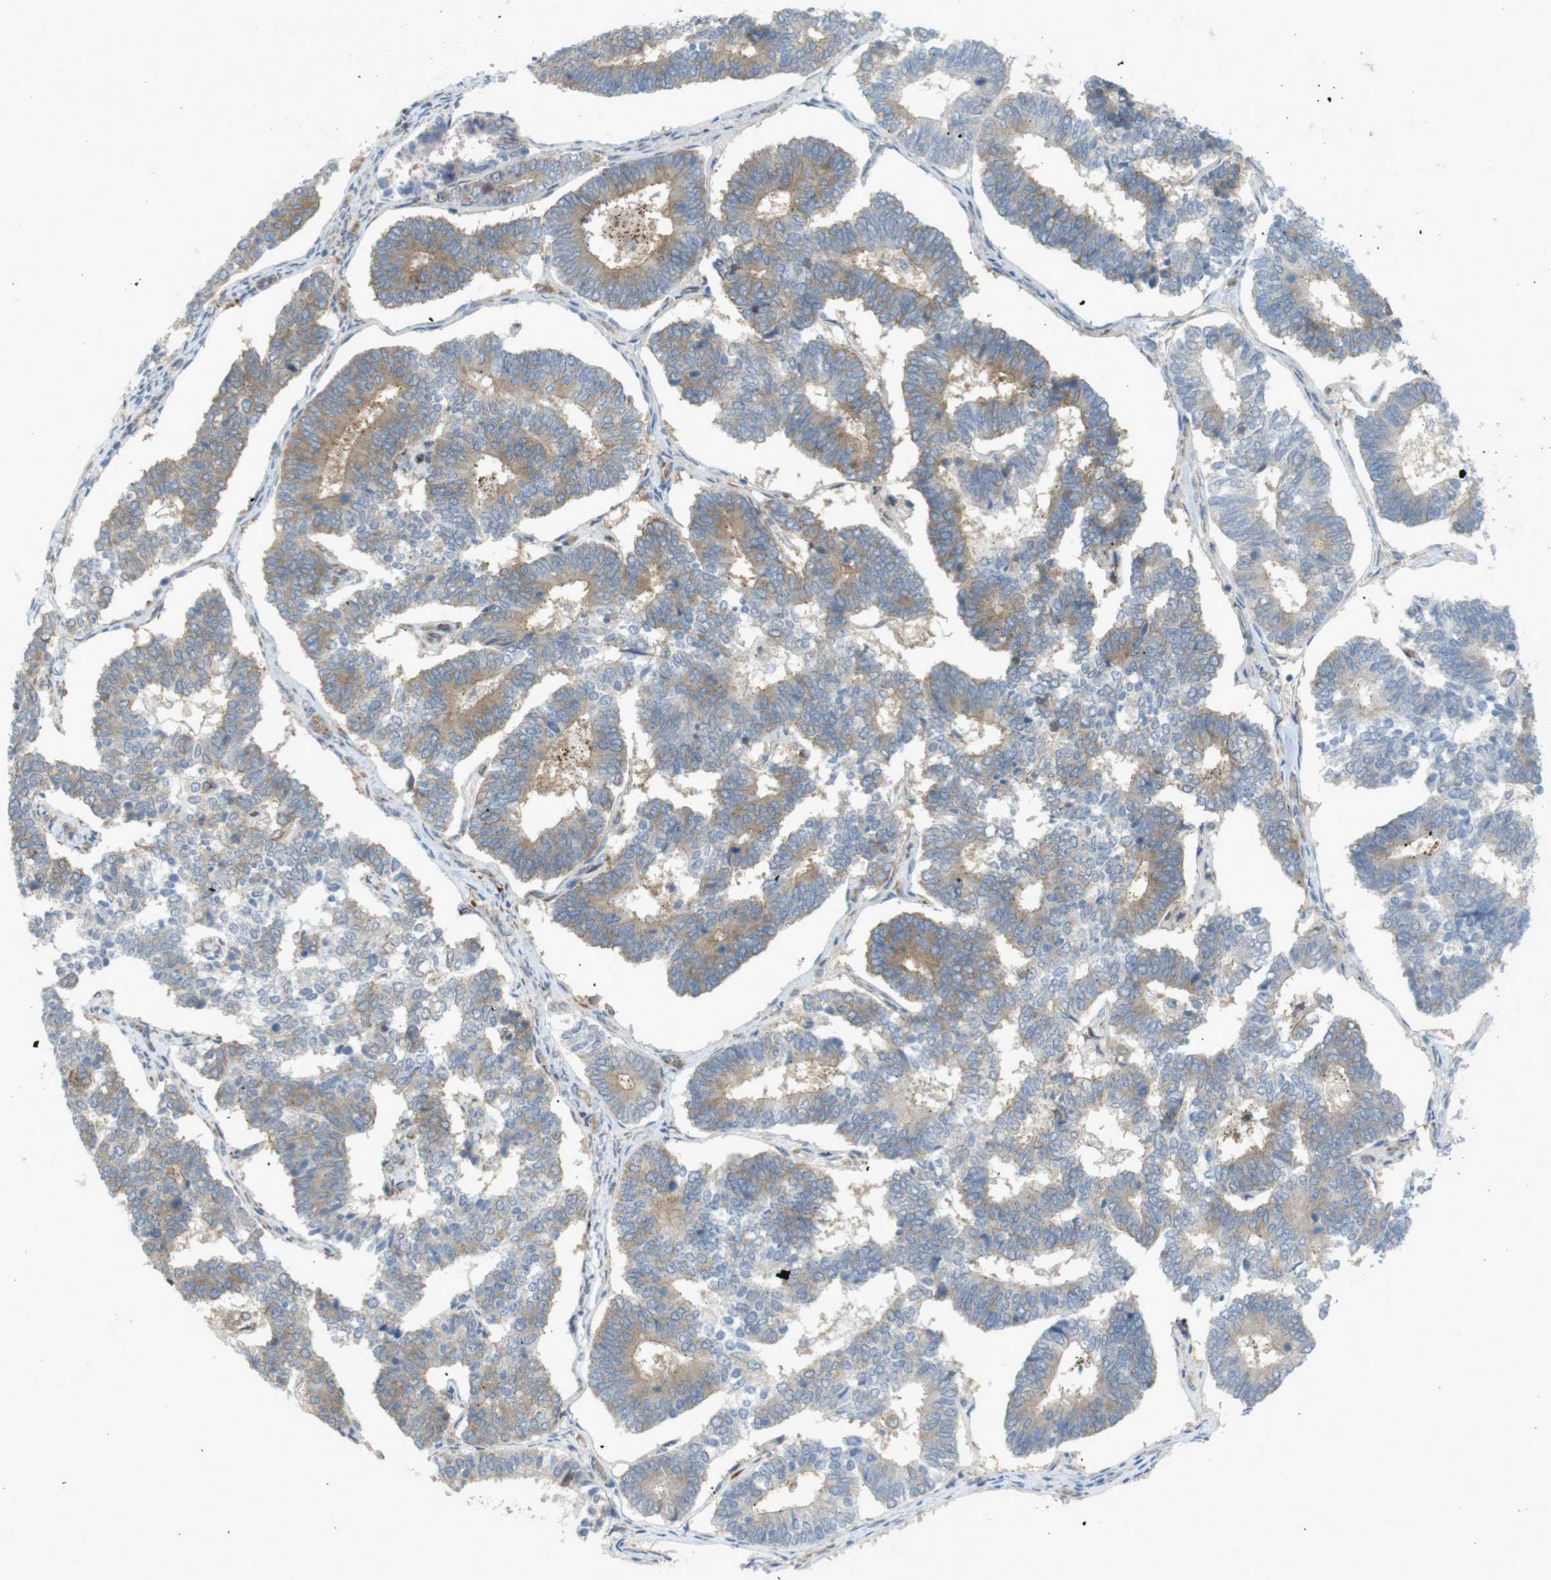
{"staining": {"intensity": "weak", "quantity": ">75%", "location": "cytoplasmic/membranous"}, "tissue": "endometrial cancer", "cell_type": "Tumor cells", "image_type": "cancer", "snomed": [{"axis": "morphology", "description": "Adenocarcinoma, NOS"}, {"axis": "topography", "description": "Endometrium"}], "caption": "This is a micrograph of immunohistochemistry staining of endometrial adenocarcinoma, which shows weak staining in the cytoplasmic/membranous of tumor cells.", "gene": "GJC3", "patient": {"sex": "female", "age": 70}}